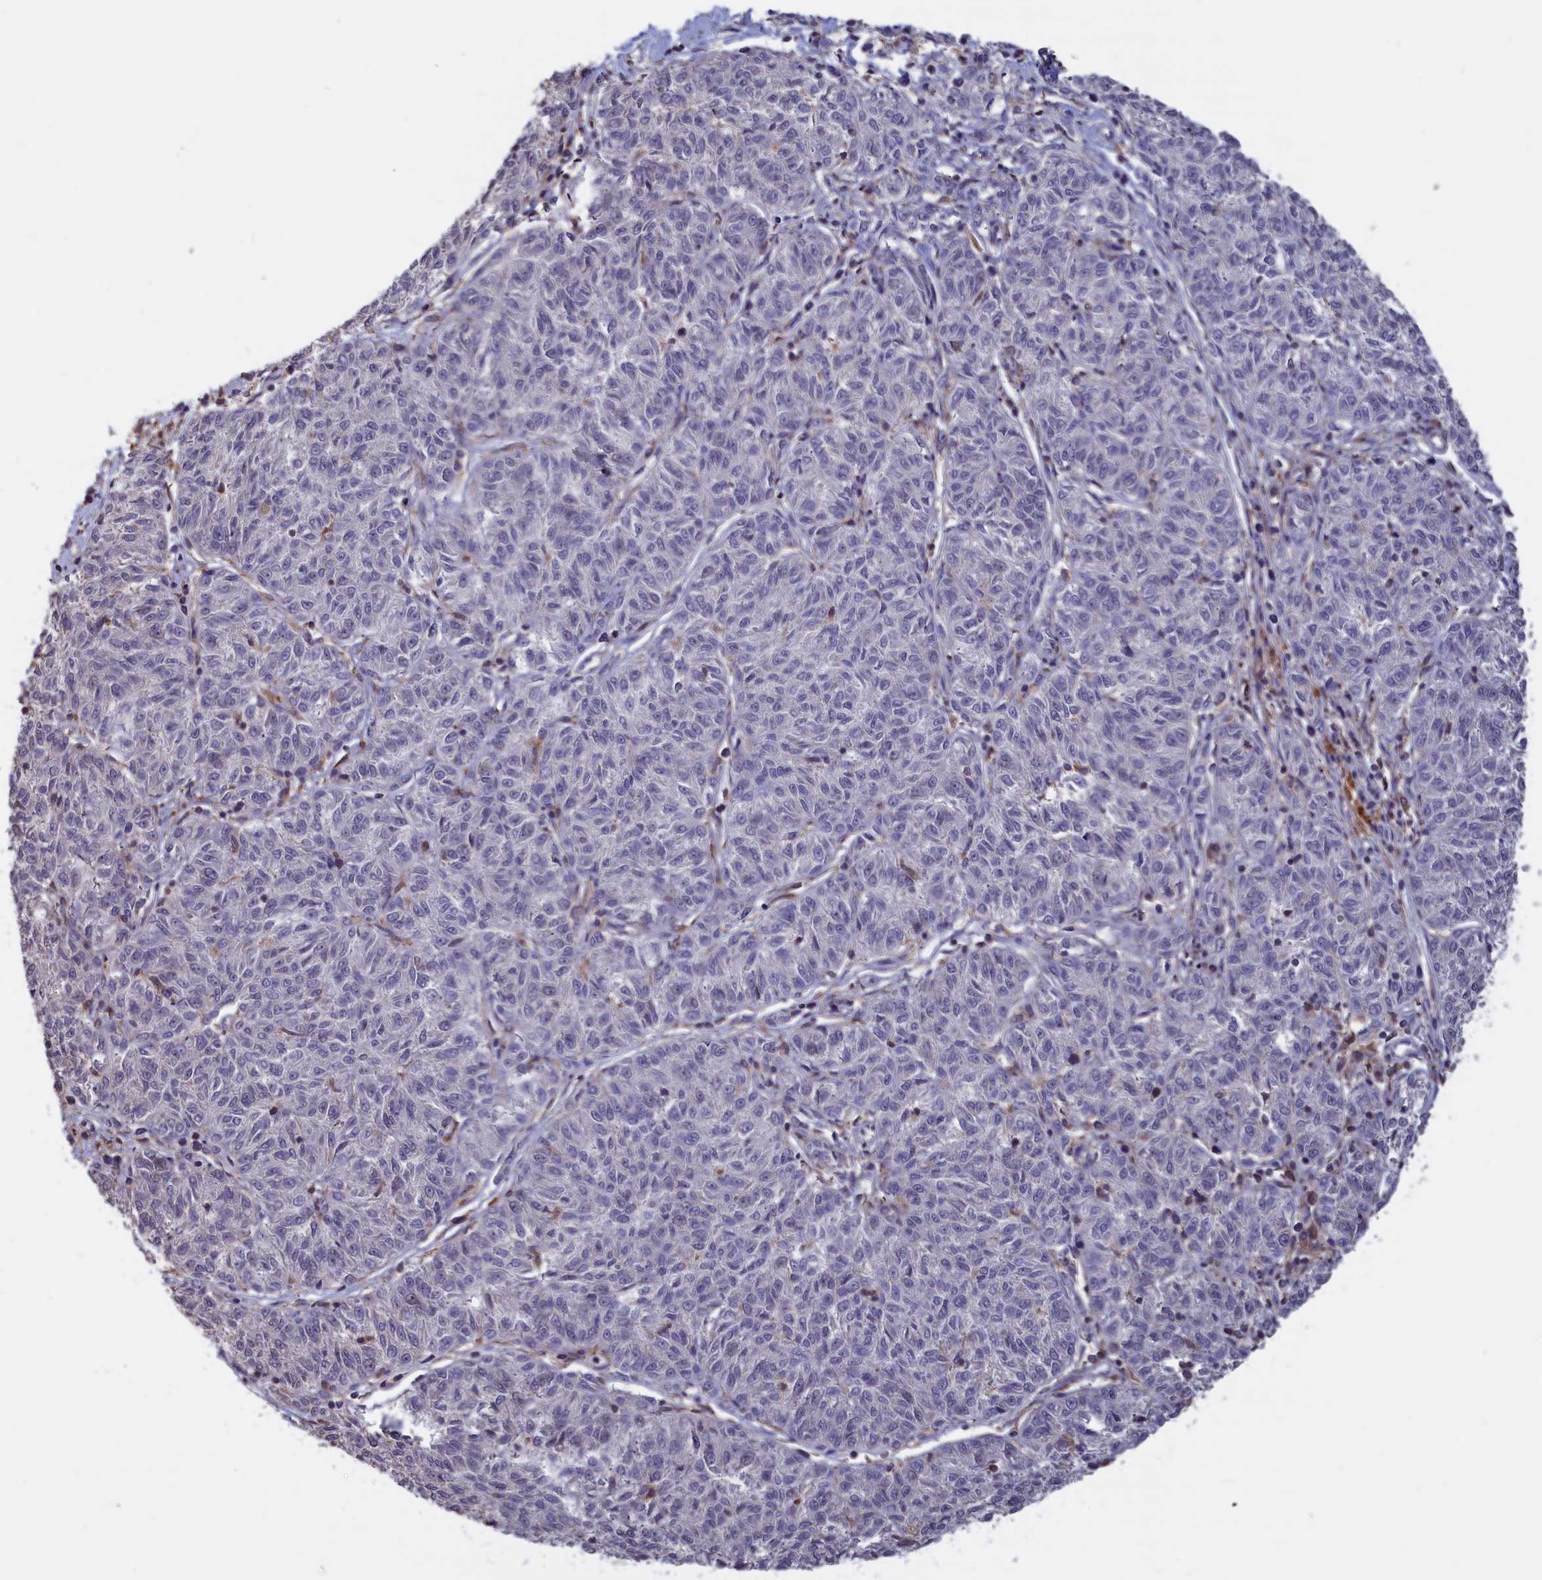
{"staining": {"intensity": "negative", "quantity": "none", "location": "none"}, "tissue": "melanoma", "cell_type": "Tumor cells", "image_type": "cancer", "snomed": [{"axis": "morphology", "description": "Malignant melanoma, NOS"}, {"axis": "topography", "description": "Skin"}], "caption": "Protein analysis of malignant melanoma exhibits no significant staining in tumor cells.", "gene": "CACTIN", "patient": {"sex": "female", "age": 72}}